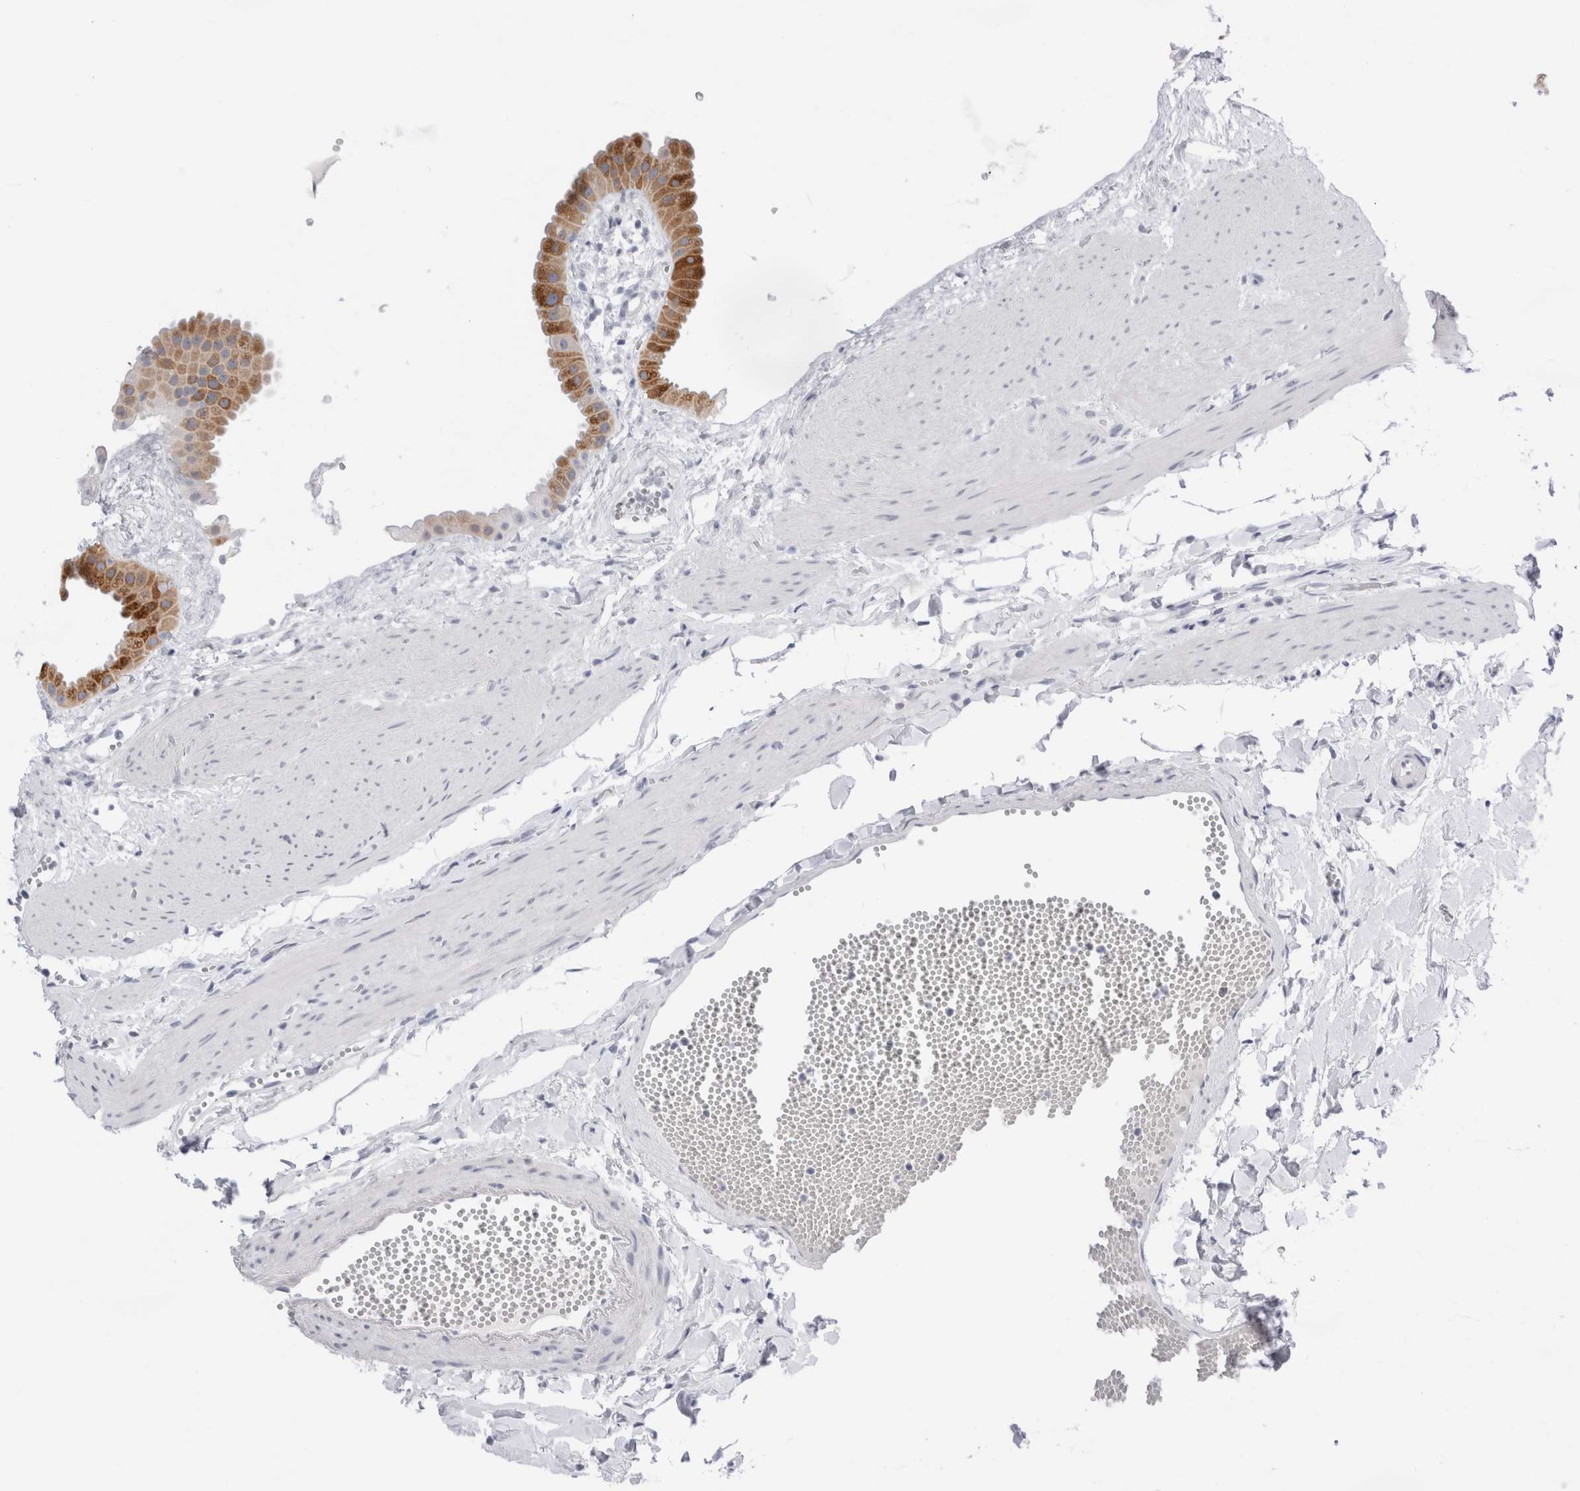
{"staining": {"intensity": "moderate", "quantity": ">75%", "location": "cytoplasmic/membranous"}, "tissue": "gallbladder", "cell_type": "Glandular cells", "image_type": "normal", "snomed": [{"axis": "morphology", "description": "Normal tissue, NOS"}, {"axis": "topography", "description": "Gallbladder"}], "caption": "Gallbladder stained with DAB immunohistochemistry shows medium levels of moderate cytoplasmic/membranous staining in about >75% of glandular cells. Nuclei are stained in blue.", "gene": "MUC15", "patient": {"sex": "female", "age": 64}}